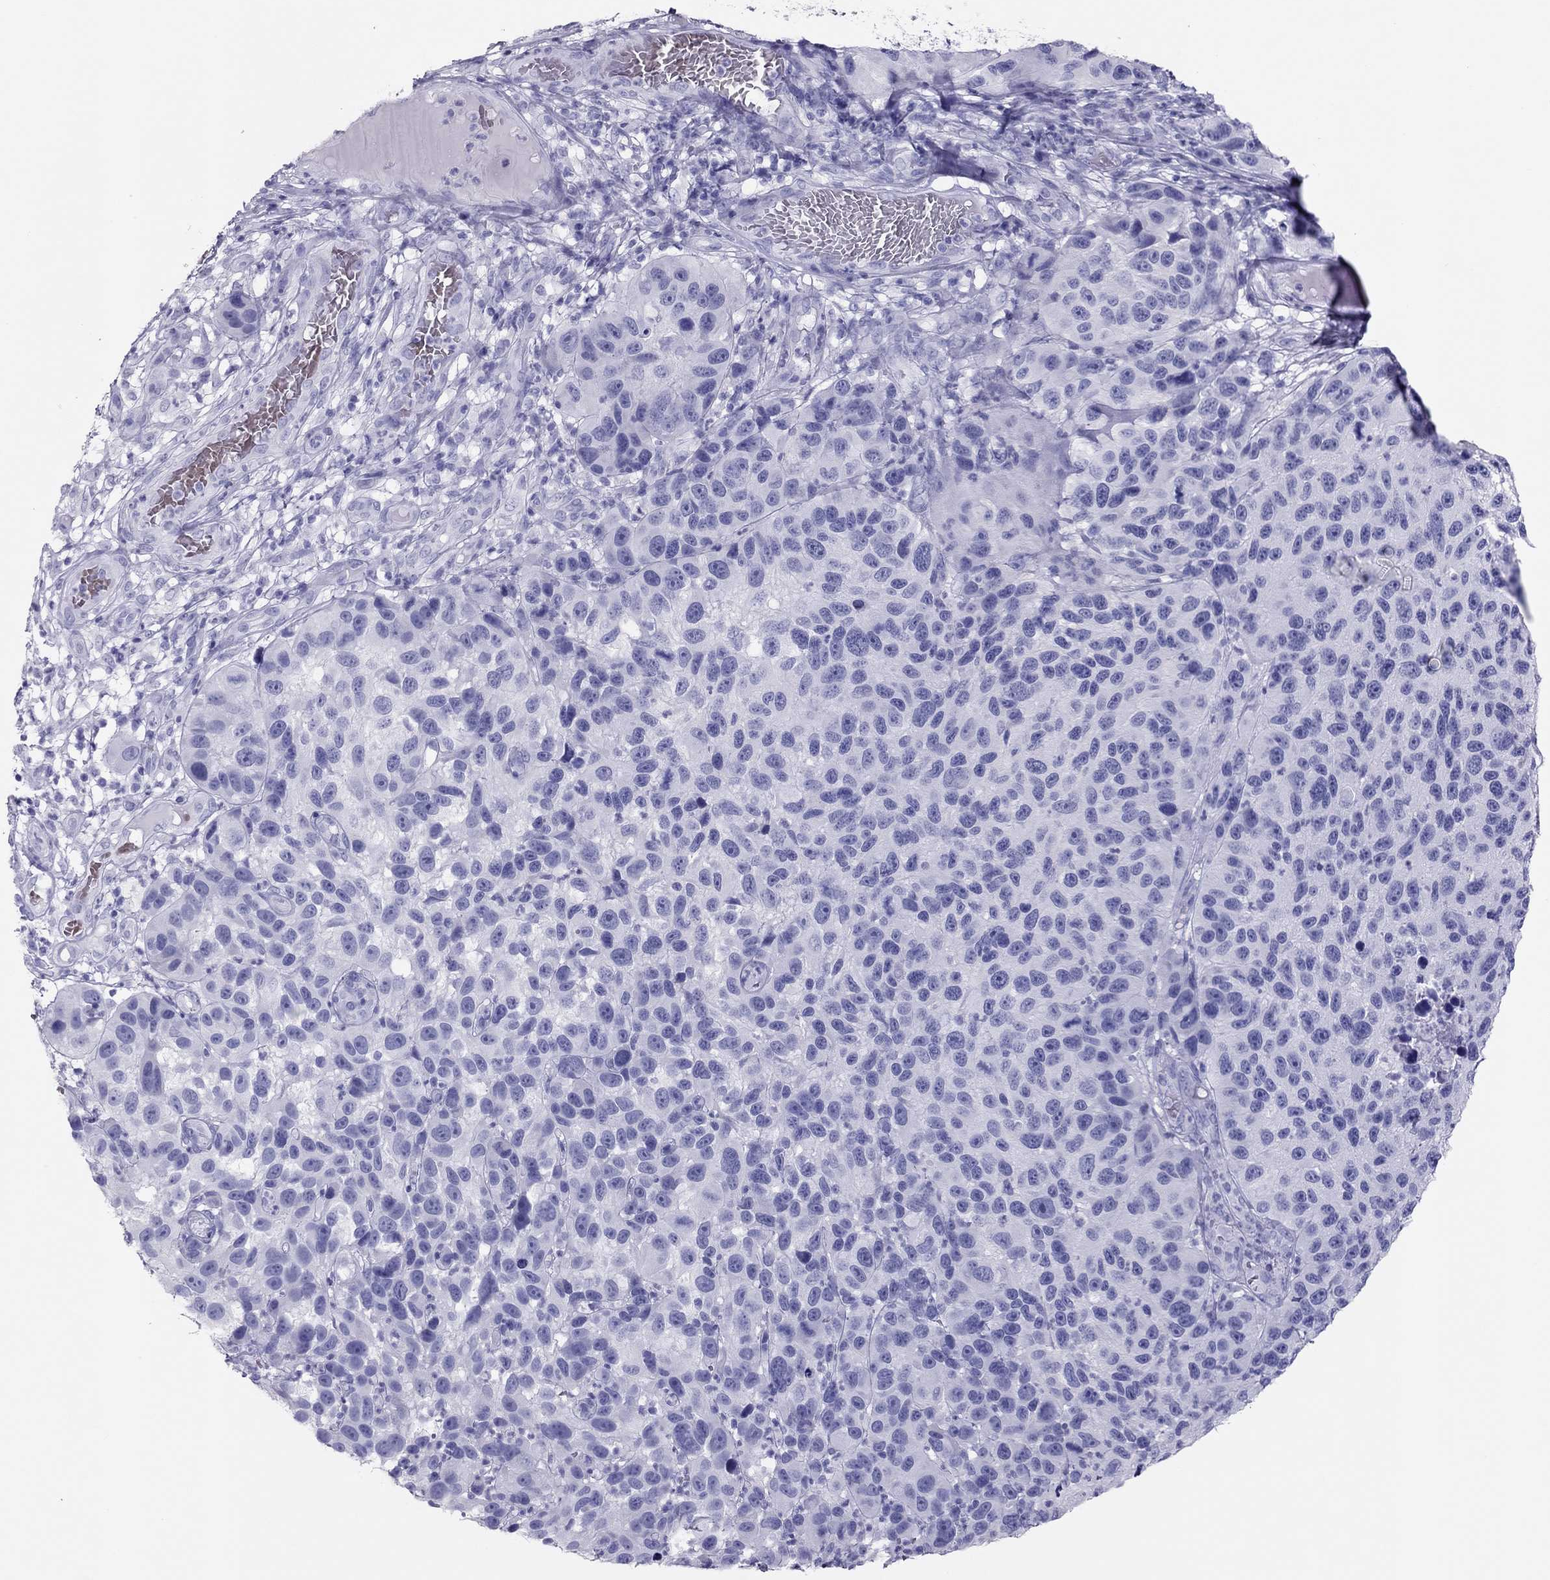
{"staining": {"intensity": "negative", "quantity": "none", "location": "none"}, "tissue": "melanoma", "cell_type": "Tumor cells", "image_type": "cancer", "snomed": [{"axis": "morphology", "description": "Malignant melanoma, NOS"}, {"axis": "topography", "description": "Skin"}], "caption": "A photomicrograph of human malignant melanoma is negative for staining in tumor cells.", "gene": "TSHB", "patient": {"sex": "male", "age": 53}}